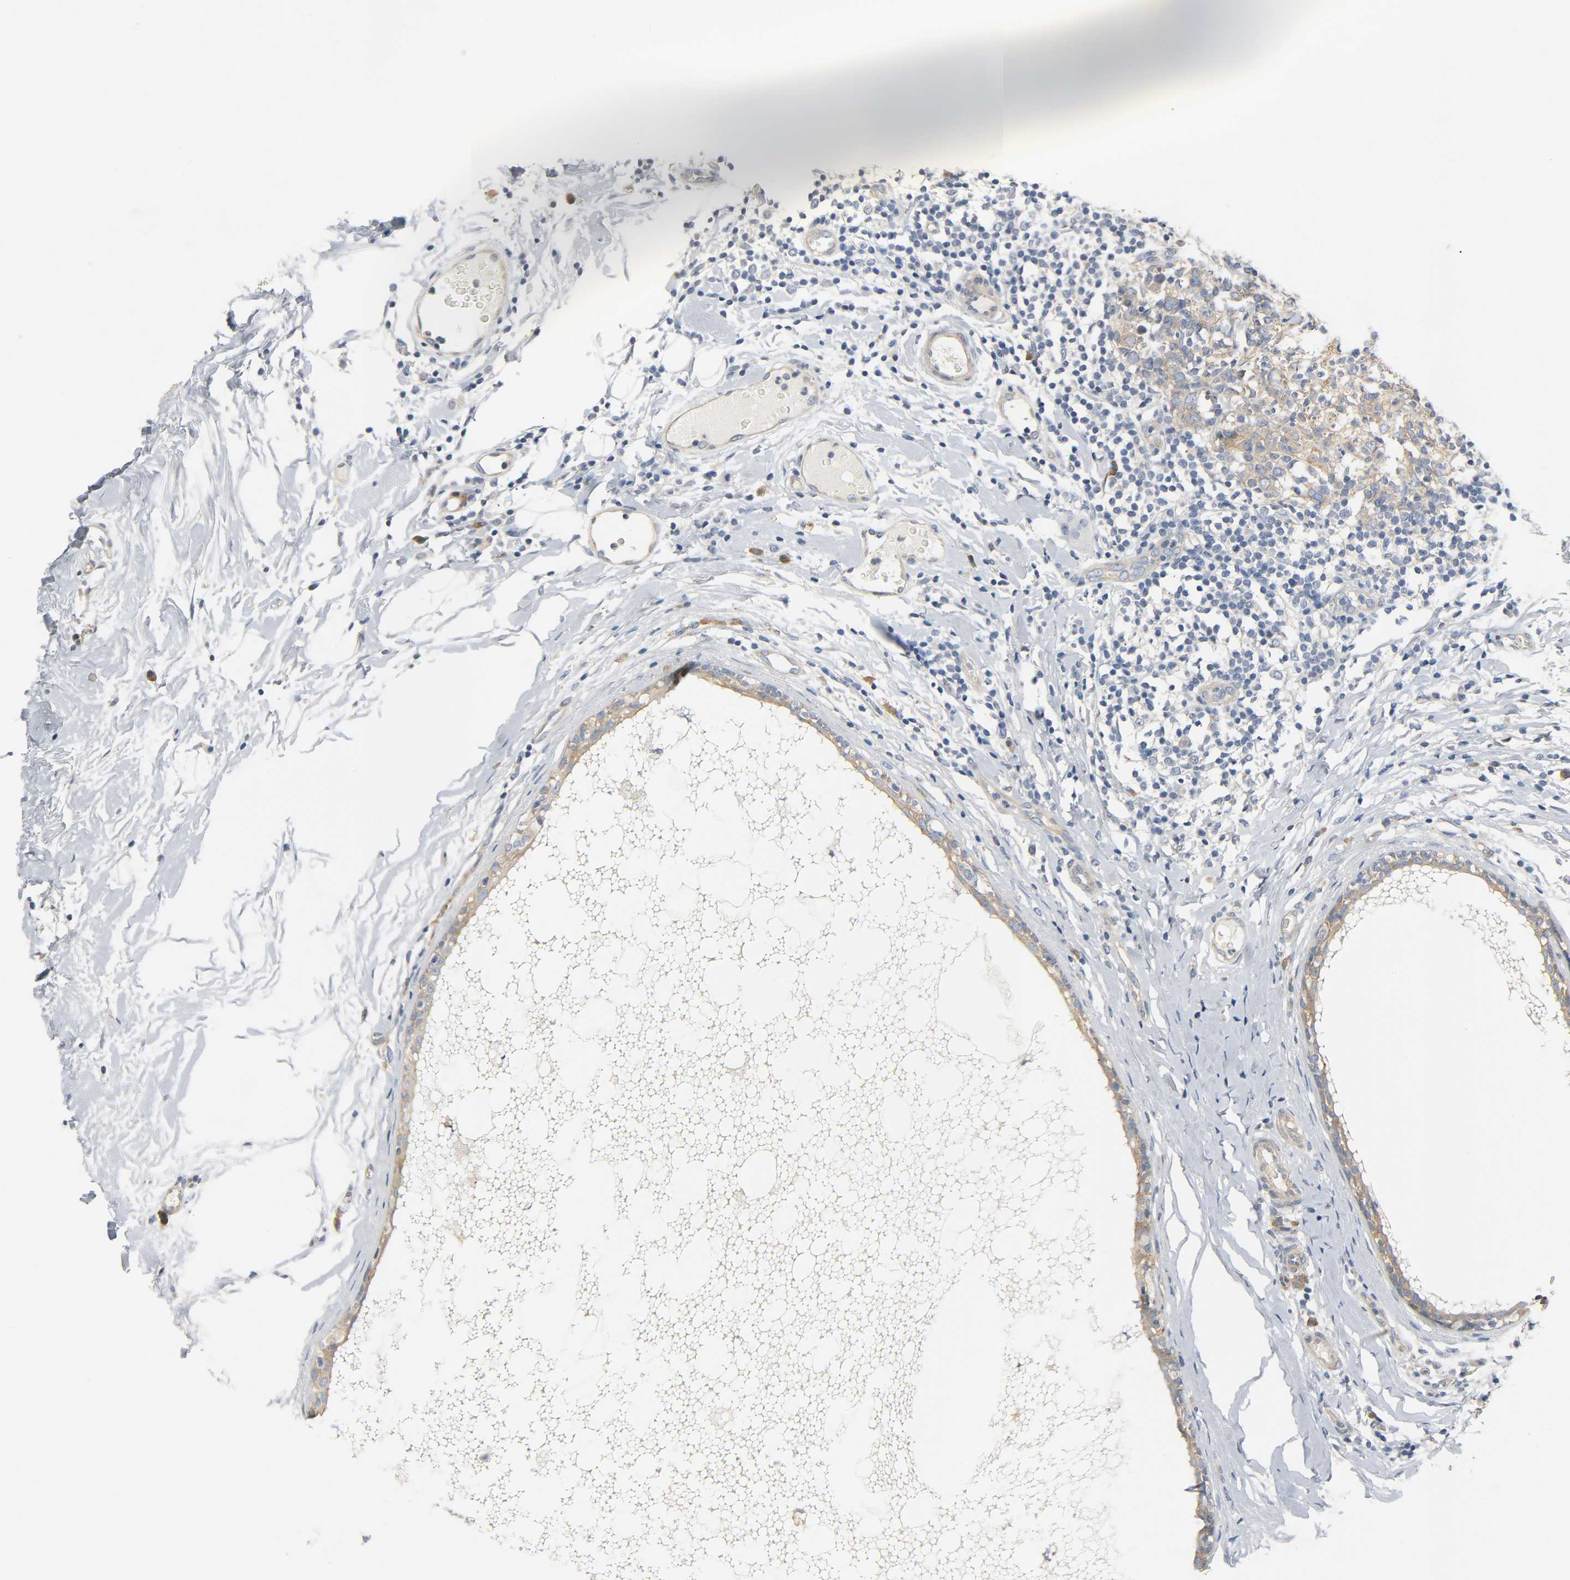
{"staining": {"intensity": "moderate", "quantity": ">75%", "location": "cytoplasmic/membranous"}, "tissue": "breast cancer", "cell_type": "Tumor cells", "image_type": "cancer", "snomed": [{"axis": "morphology", "description": "Duct carcinoma"}, {"axis": "topography", "description": "Breast"}], "caption": "This is an image of IHC staining of breast cancer (invasive ductal carcinoma), which shows moderate positivity in the cytoplasmic/membranous of tumor cells.", "gene": "ARPC1A", "patient": {"sex": "female", "age": 40}}